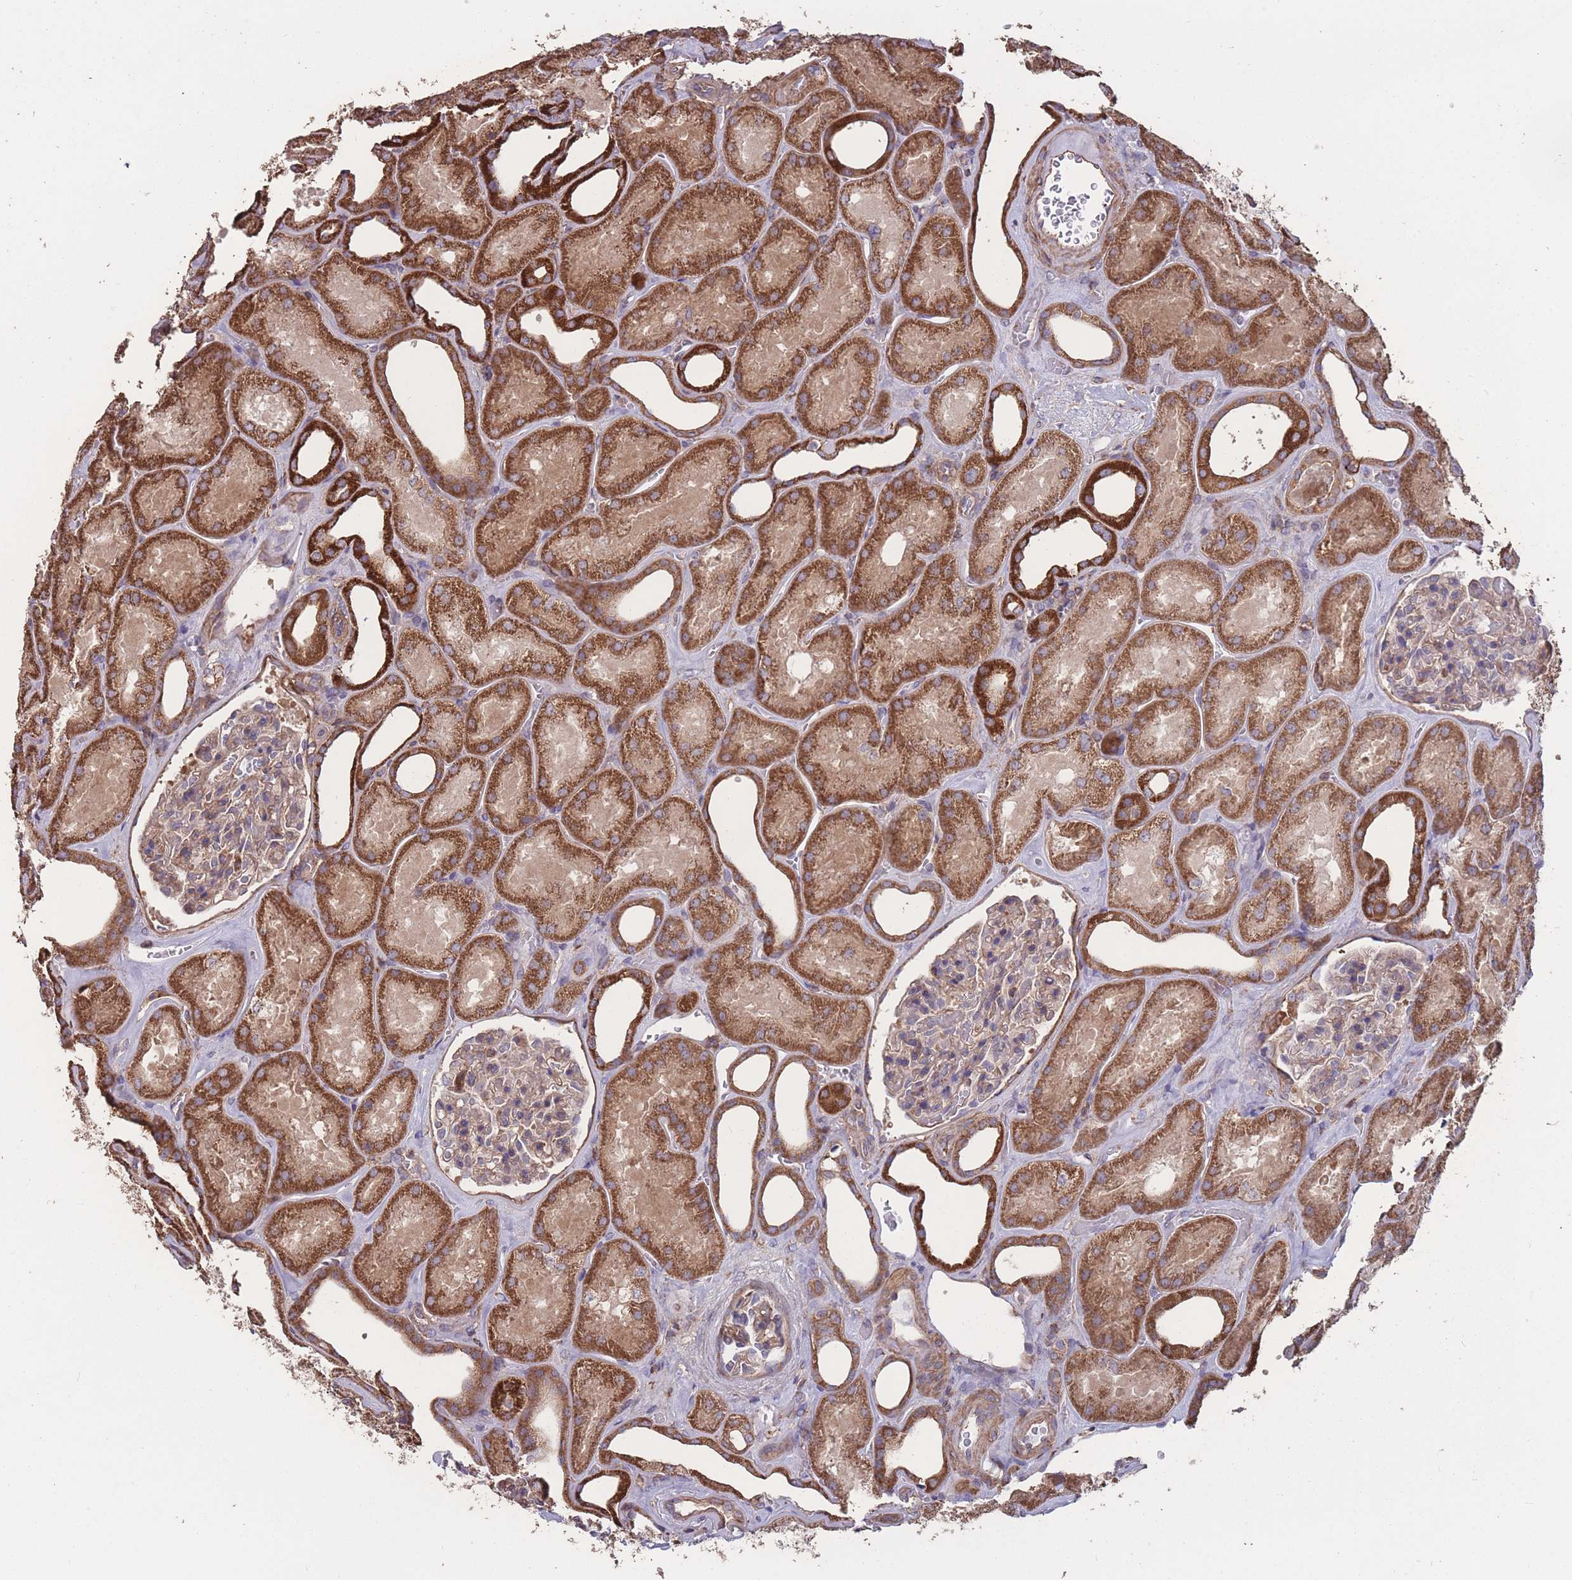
{"staining": {"intensity": "weak", "quantity": "25%-75%", "location": "cytoplasmic/membranous"}, "tissue": "kidney", "cell_type": "Cells in glomeruli", "image_type": "normal", "snomed": [{"axis": "morphology", "description": "Normal tissue, NOS"}, {"axis": "morphology", "description": "Adenocarcinoma, NOS"}, {"axis": "topography", "description": "Kidney"}], "caption": "Brown immunohistochemical staining in benign human kidney shows weak cytoplasmic/membranous positivity in approximately 25%-75% of cells in glomeruli.", "gene": "NUDT21", "patient": {"sex": "female", "age": 68}}